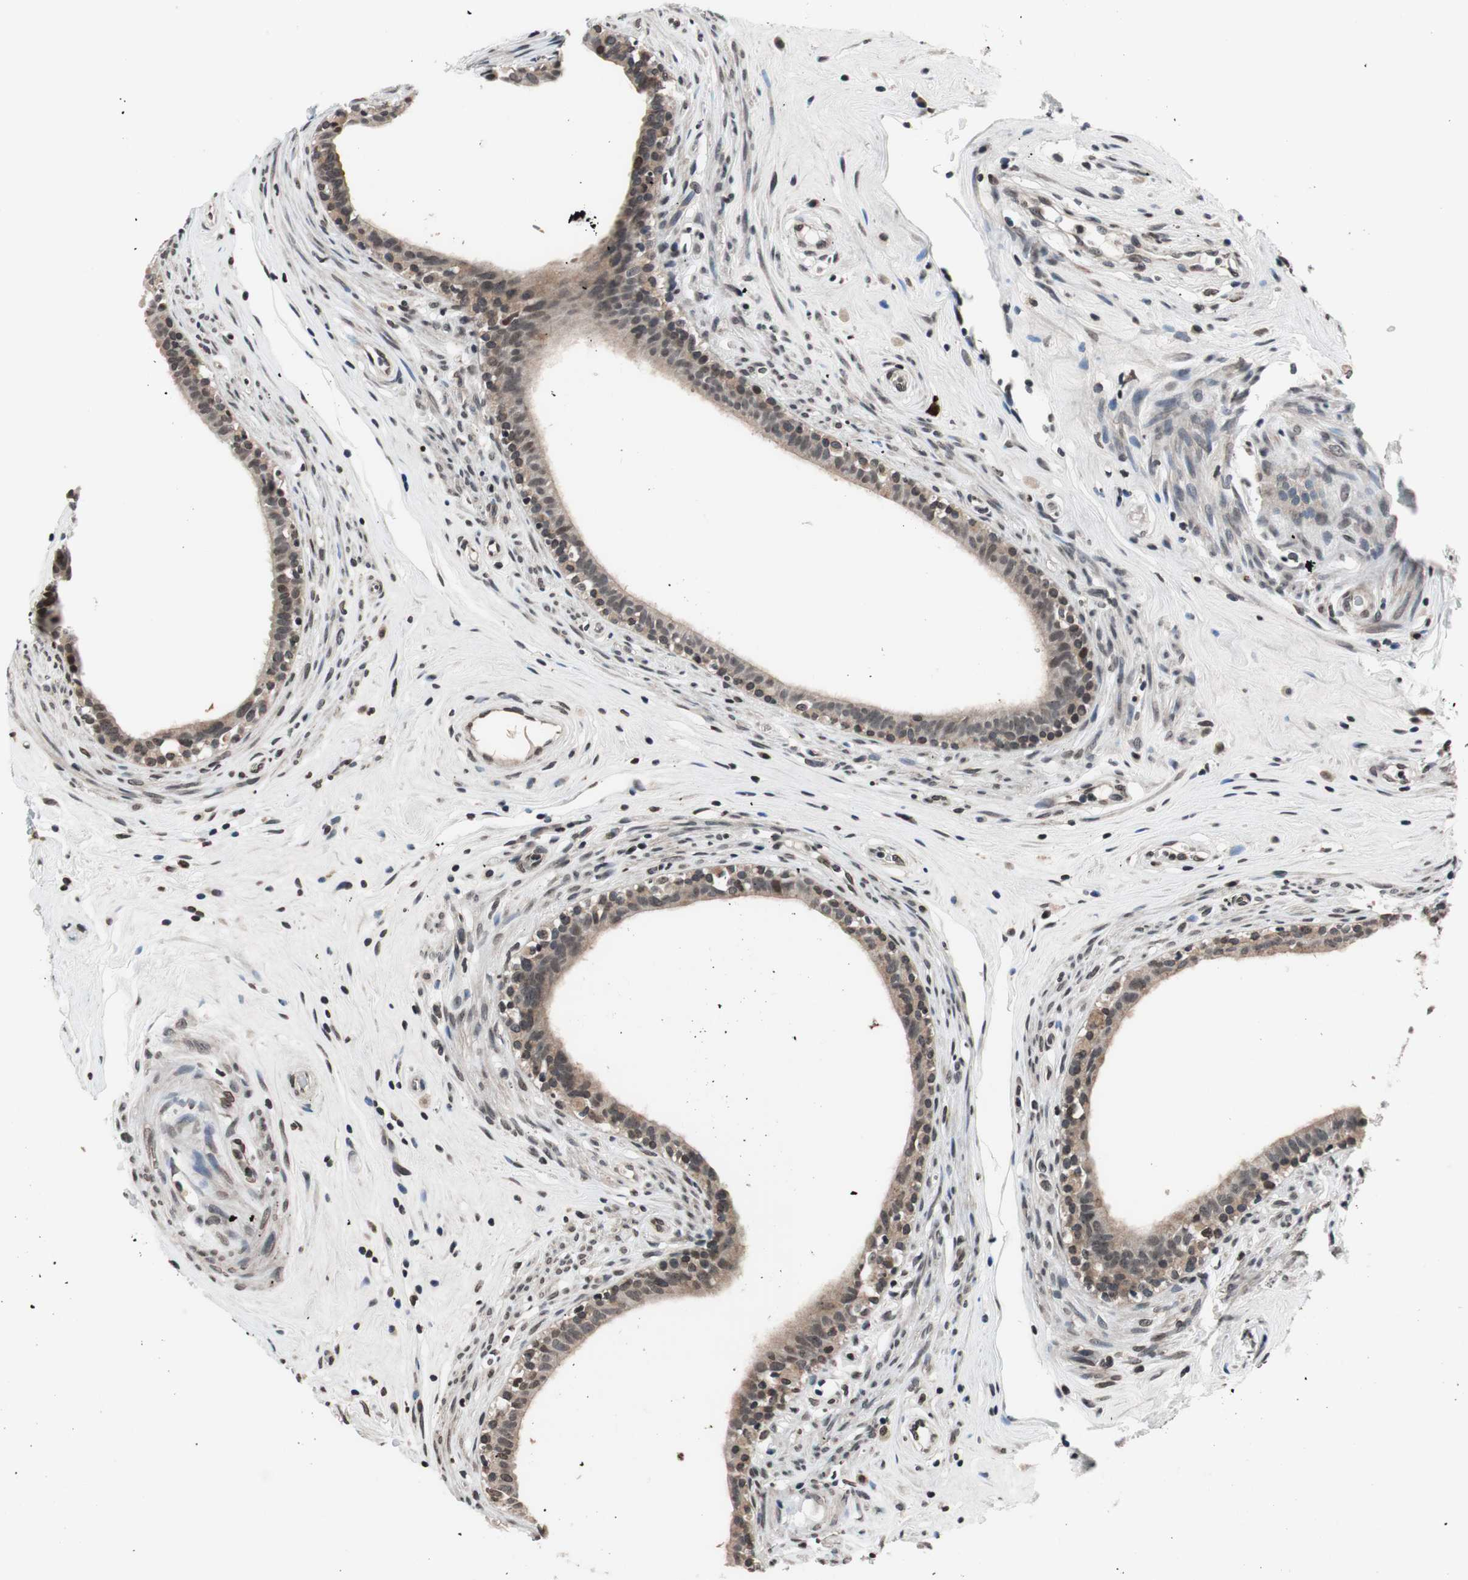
{"staining": {"intensity": "weak", "quantity": ">75%", "location": "cytoplasmic/membranous,nuclear"}, "tissue": "epididymis", "cell_type": "Glandular cells", "image_type": "normal", "snomed": [{"axis": "morphology", "description": "Normal tissue, NOS"}, {"axis": "morphology", "description": "Inflammation, NOS"}, {"axis": "topography", "description": "Epididymis"}], "caption": "Immunohistochemistry of unremarkable human epididymis reveals low levels of weak cytoplasmic/membranous,nuclear staining in approximately >75% of glandular cells.", "gene": "RFC1", "patient": {"sex": "male", "age": 84}}